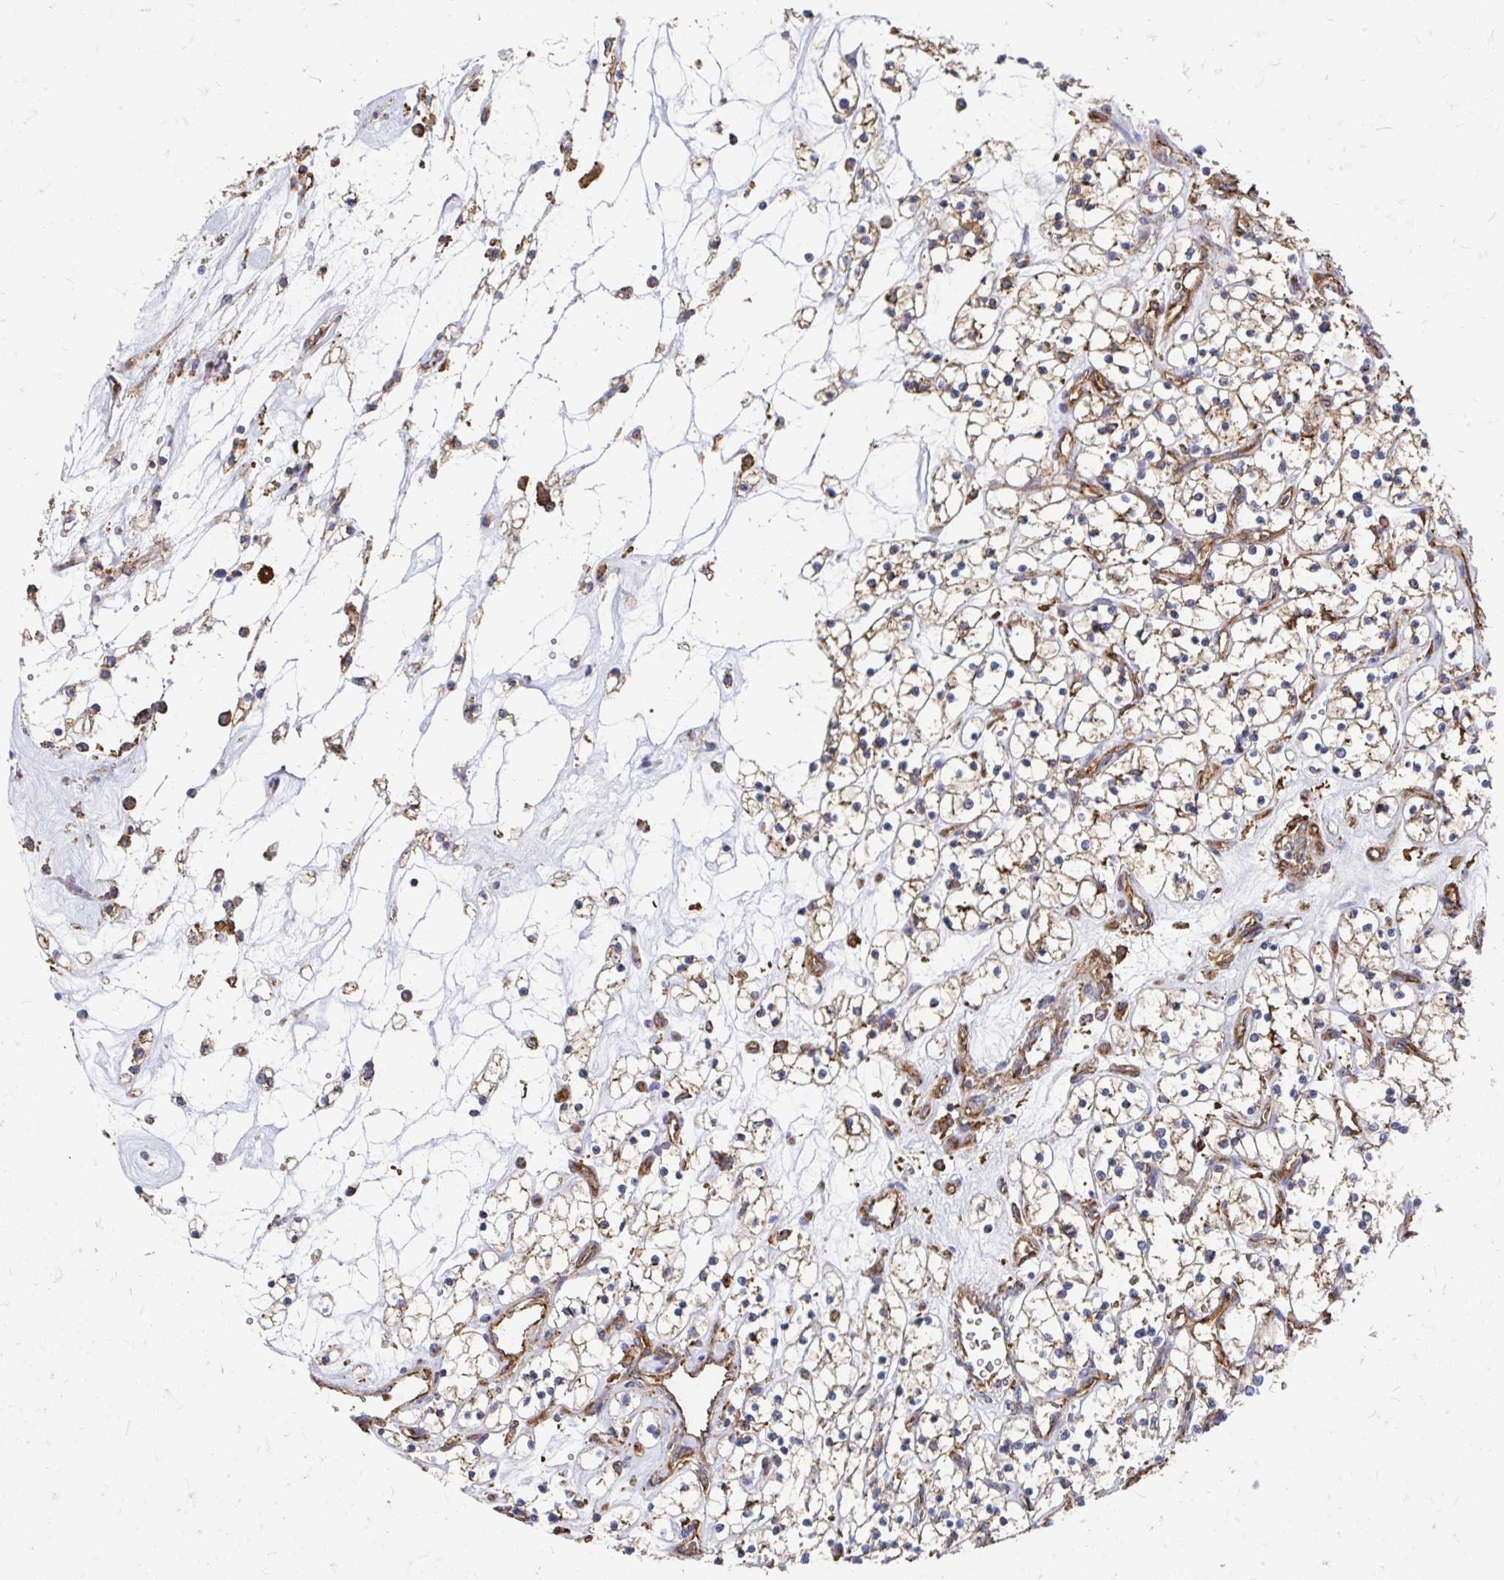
{"staining": {"intensity": "weak", "quantity": "25%-75%", "location": "cytoplasmic/membranous"}, "tissue": "renal cancer", "cell_type": "Tumor cells", "image_type": "cancer", "snomed": [{"axis": "morphology", "description": "Adenocarcinoma, NOS"}, {"axis": "topography", "description": "Kidney"}], "caption": "The photomicrograph reveals a brown stain indicating the presence of a protein in the cytoplasmic/membranous of tumor cells in renal cancer (adenocarcinoma).", "gene": "CLTC", "patient": {"sex": "female", "age": 69}}